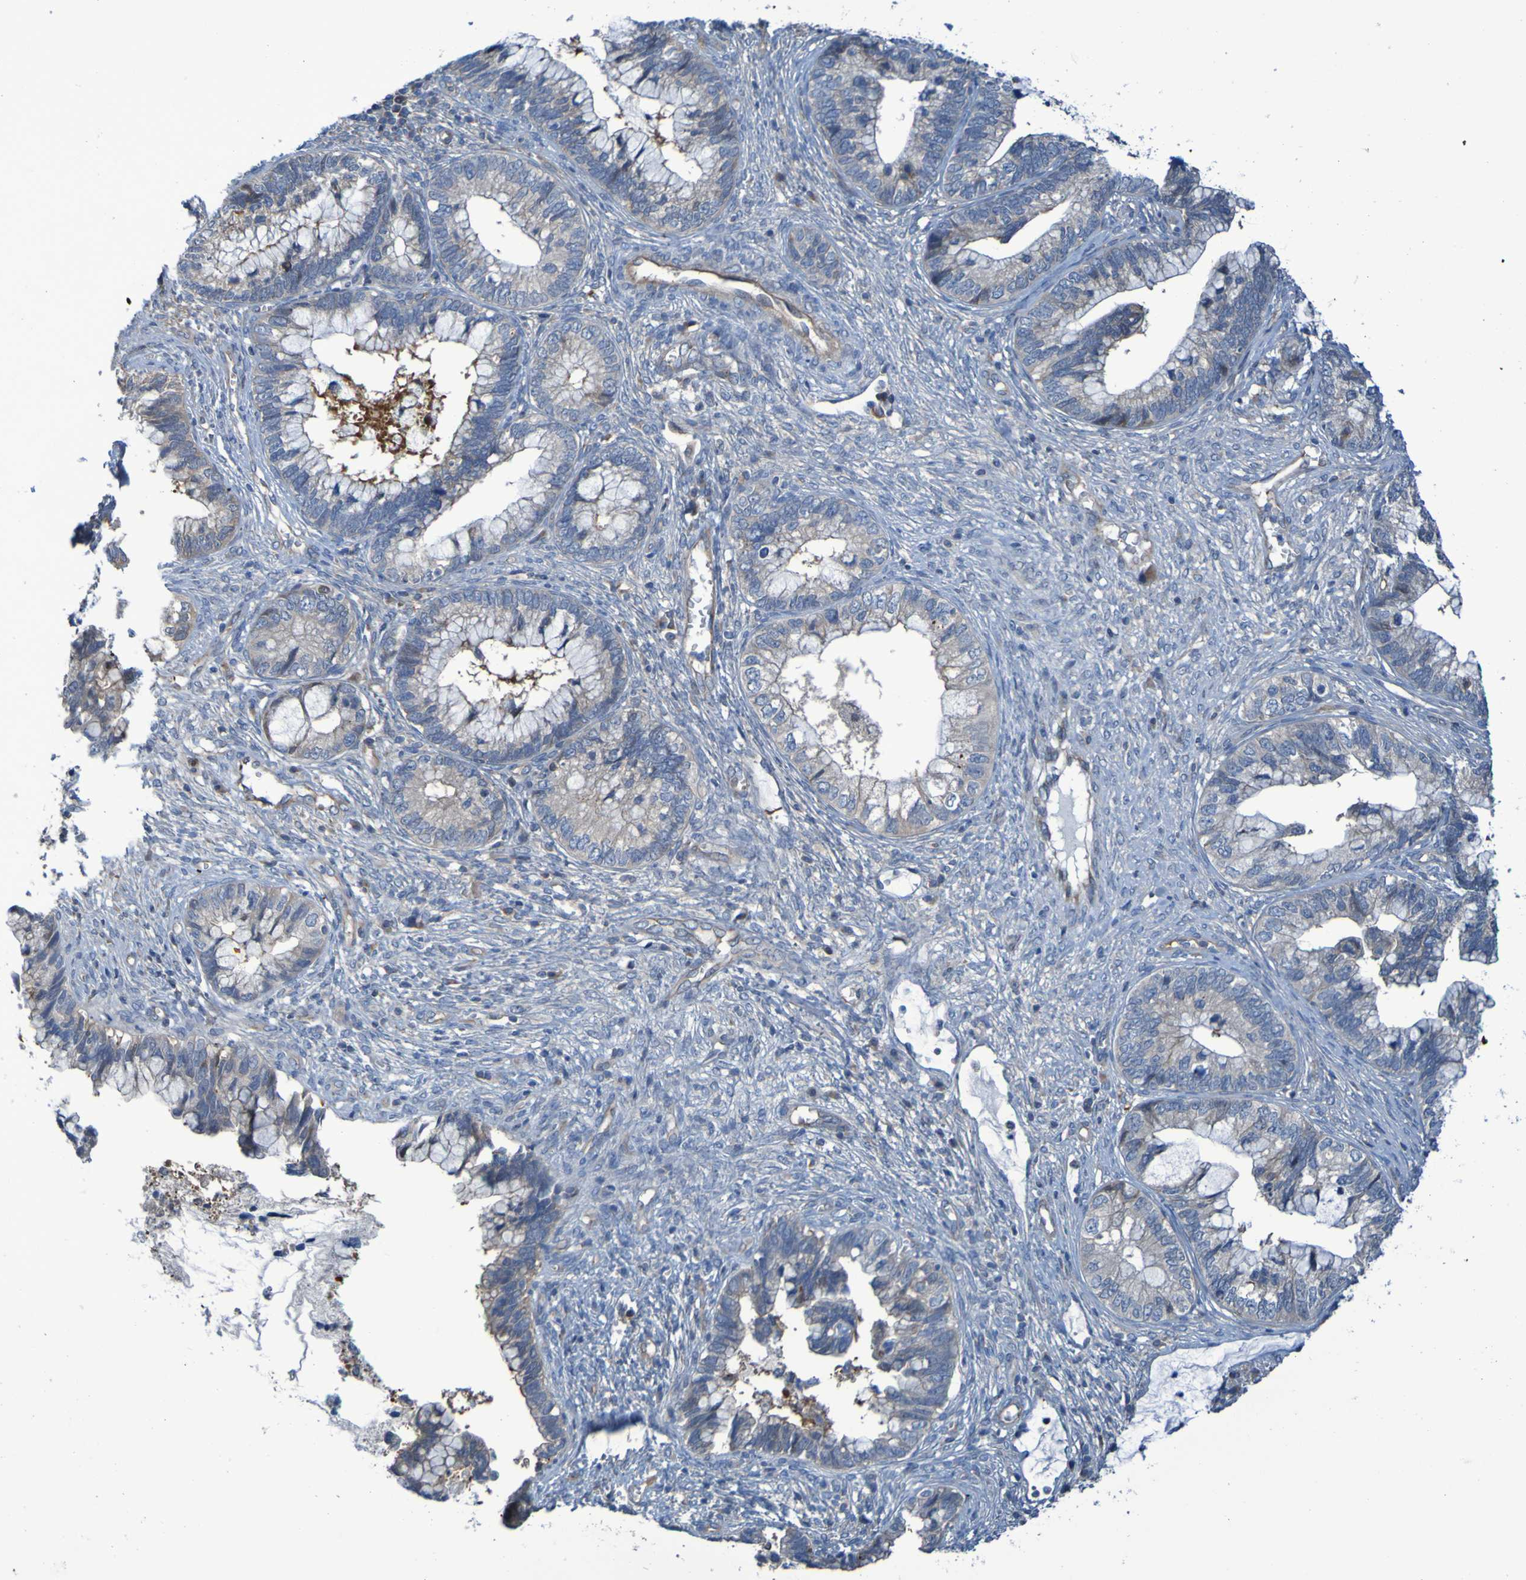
{"staining": {"intensity": "weak", "quantity": "25%-75%", "location": "cytoplasmic/membranous"}, "tissue": "cervical cancer", "cell_type": "Tumor cells", "image_type": "cancer", "snomed": [{"axis": "morphology", "description": "Adenocarcinoma, NOS"}, {"axis": "topography", "description": "Cervix"}], "caption": "Brown immunohistochemical staining in cervical cancer displays weak cytoplasmic/membranous positivity in about 25%-75% of tumor cells. The staining is performed using DAB (3,3'-diaminobenzidine) brown chromogen to label protein expression. The nuclei are counter-stained blue using hematoxylin.", "gene": "NPRL3", "patient": {"sex": "female", "age": 44}}